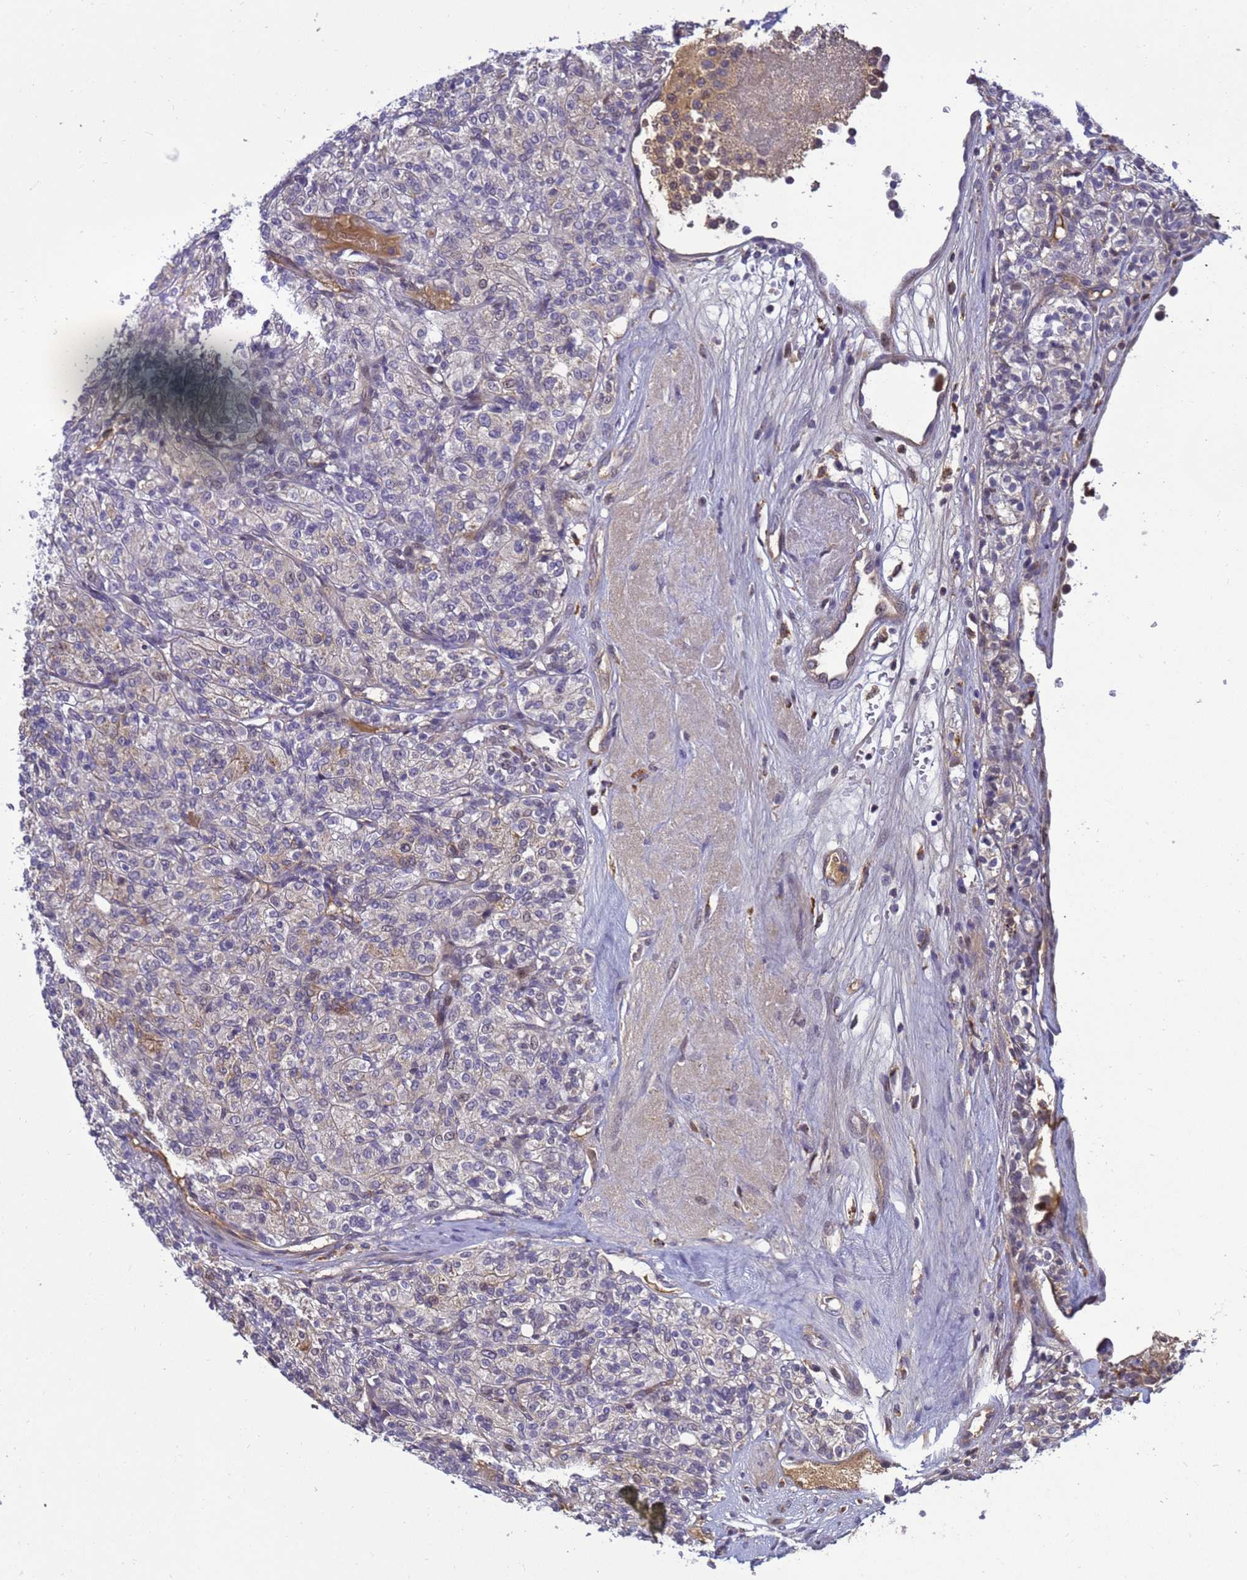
{"staining": {"intensity": "negative", "quantity": "none", "location": "none"}, "tissue": "renal cancer", "cell_type": "Tumor cells", "image_type": "cancer", "snomed": [{"axis": "morphology", "description": "Adenocarcinoma, NOS"}, {"axis": "topography", "description": "Kidney"}], "caption": "Tumor cells are negative for protein expression in human renal cancer (adenocarcinoma).", "gene": "TMEM74B", "patient": {"sex": "male", "age": 77}}